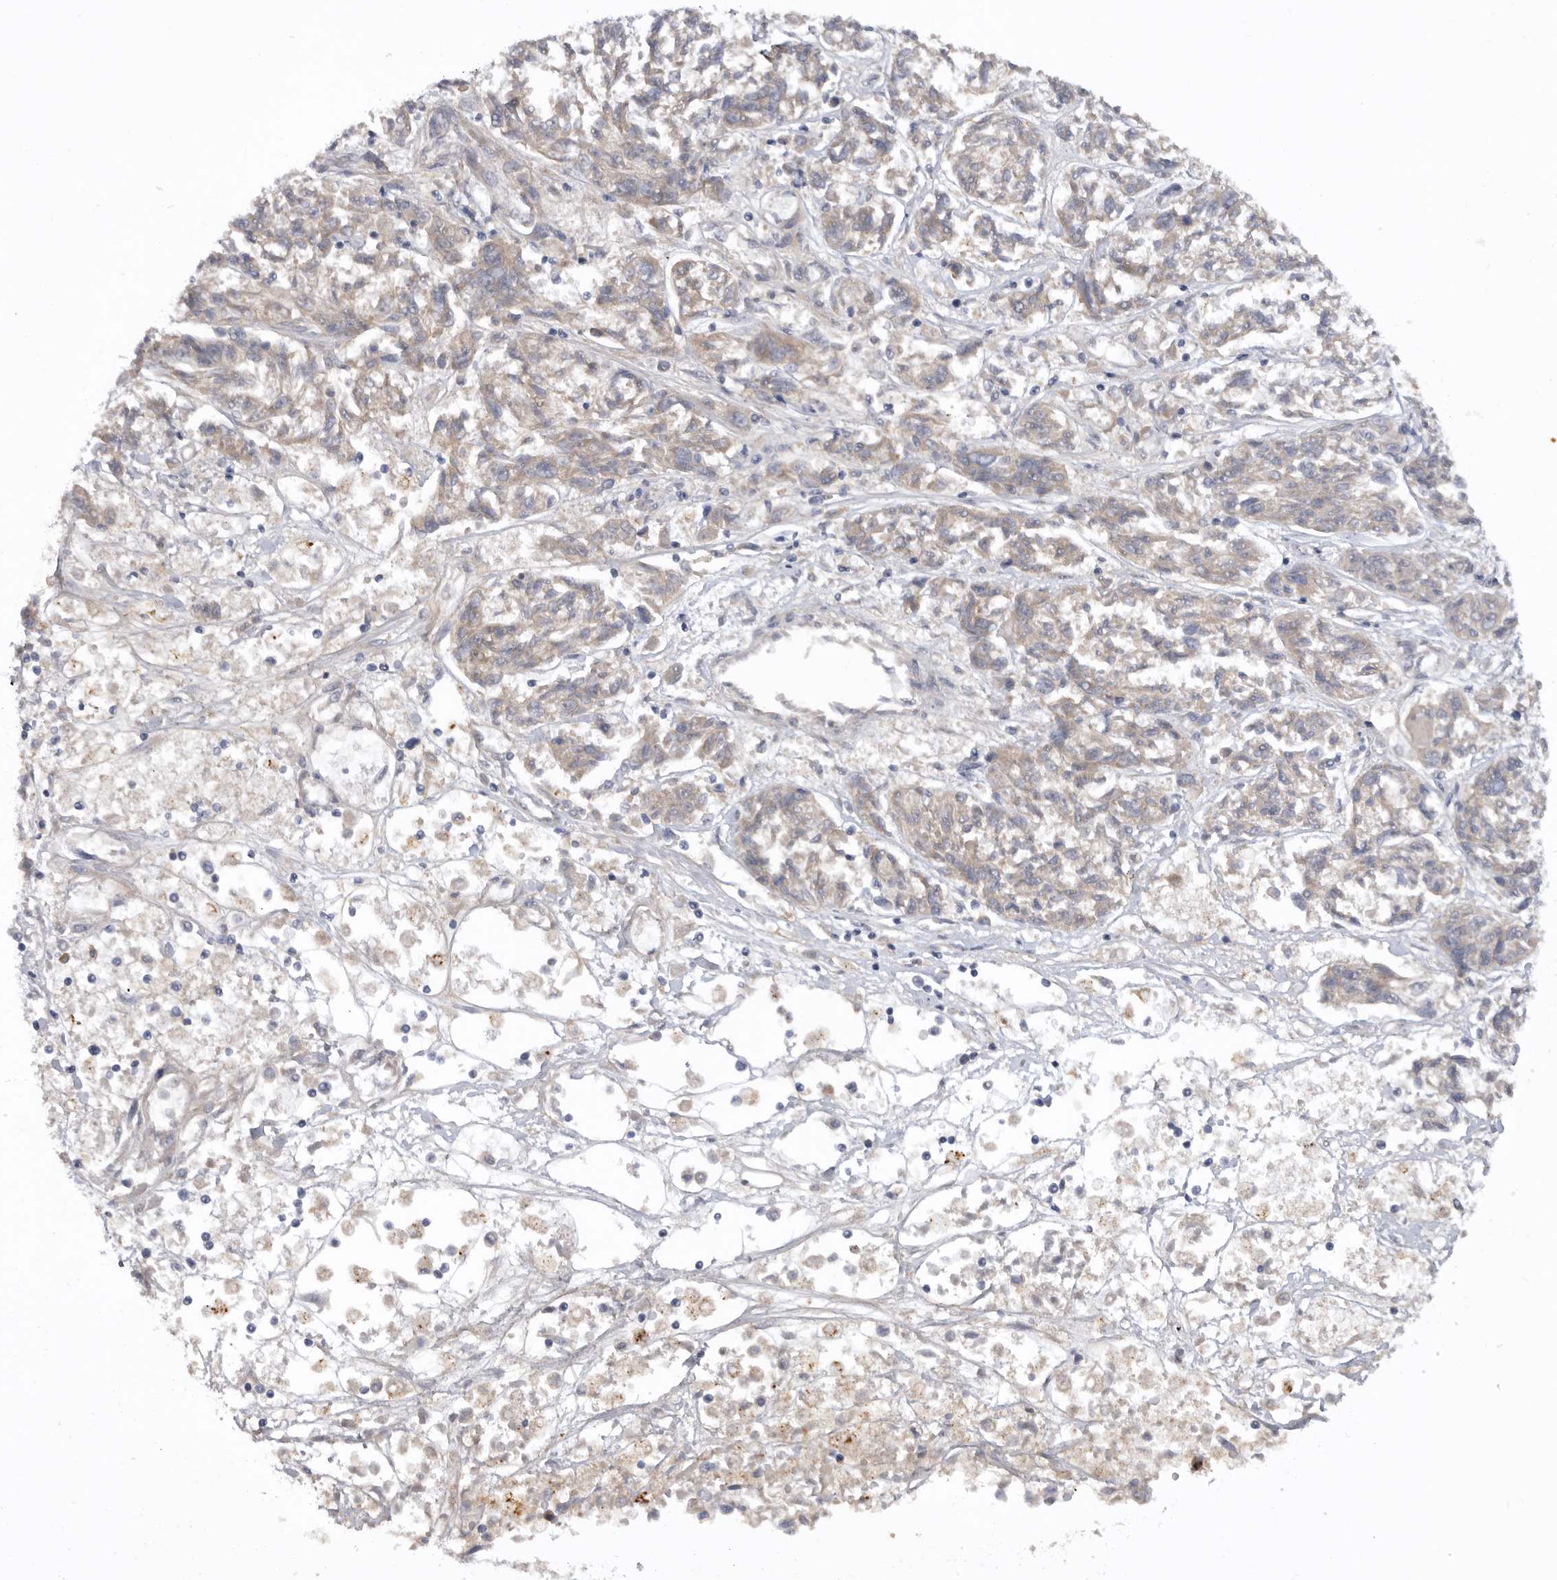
{"staining": {"intensity": "weak", "quantity": "<25%", "location": "cytoplasmic/membranous"}, "tissue": "melanoma", "cell_type": "Tumor cells", "image_type": "cancer", "snomed": [{"axis": "morphology", "description": "Malignant melanoma, NOS"}, {"axis": "topography", "description": "Skin"}], "caption": "This is a image of immunohistochemistry (IHC) staining of malignant melanoma, which shows no expression in tumor cells.", "gene": "DHDDS", "patient": {"sex": "male", "age": 53}}